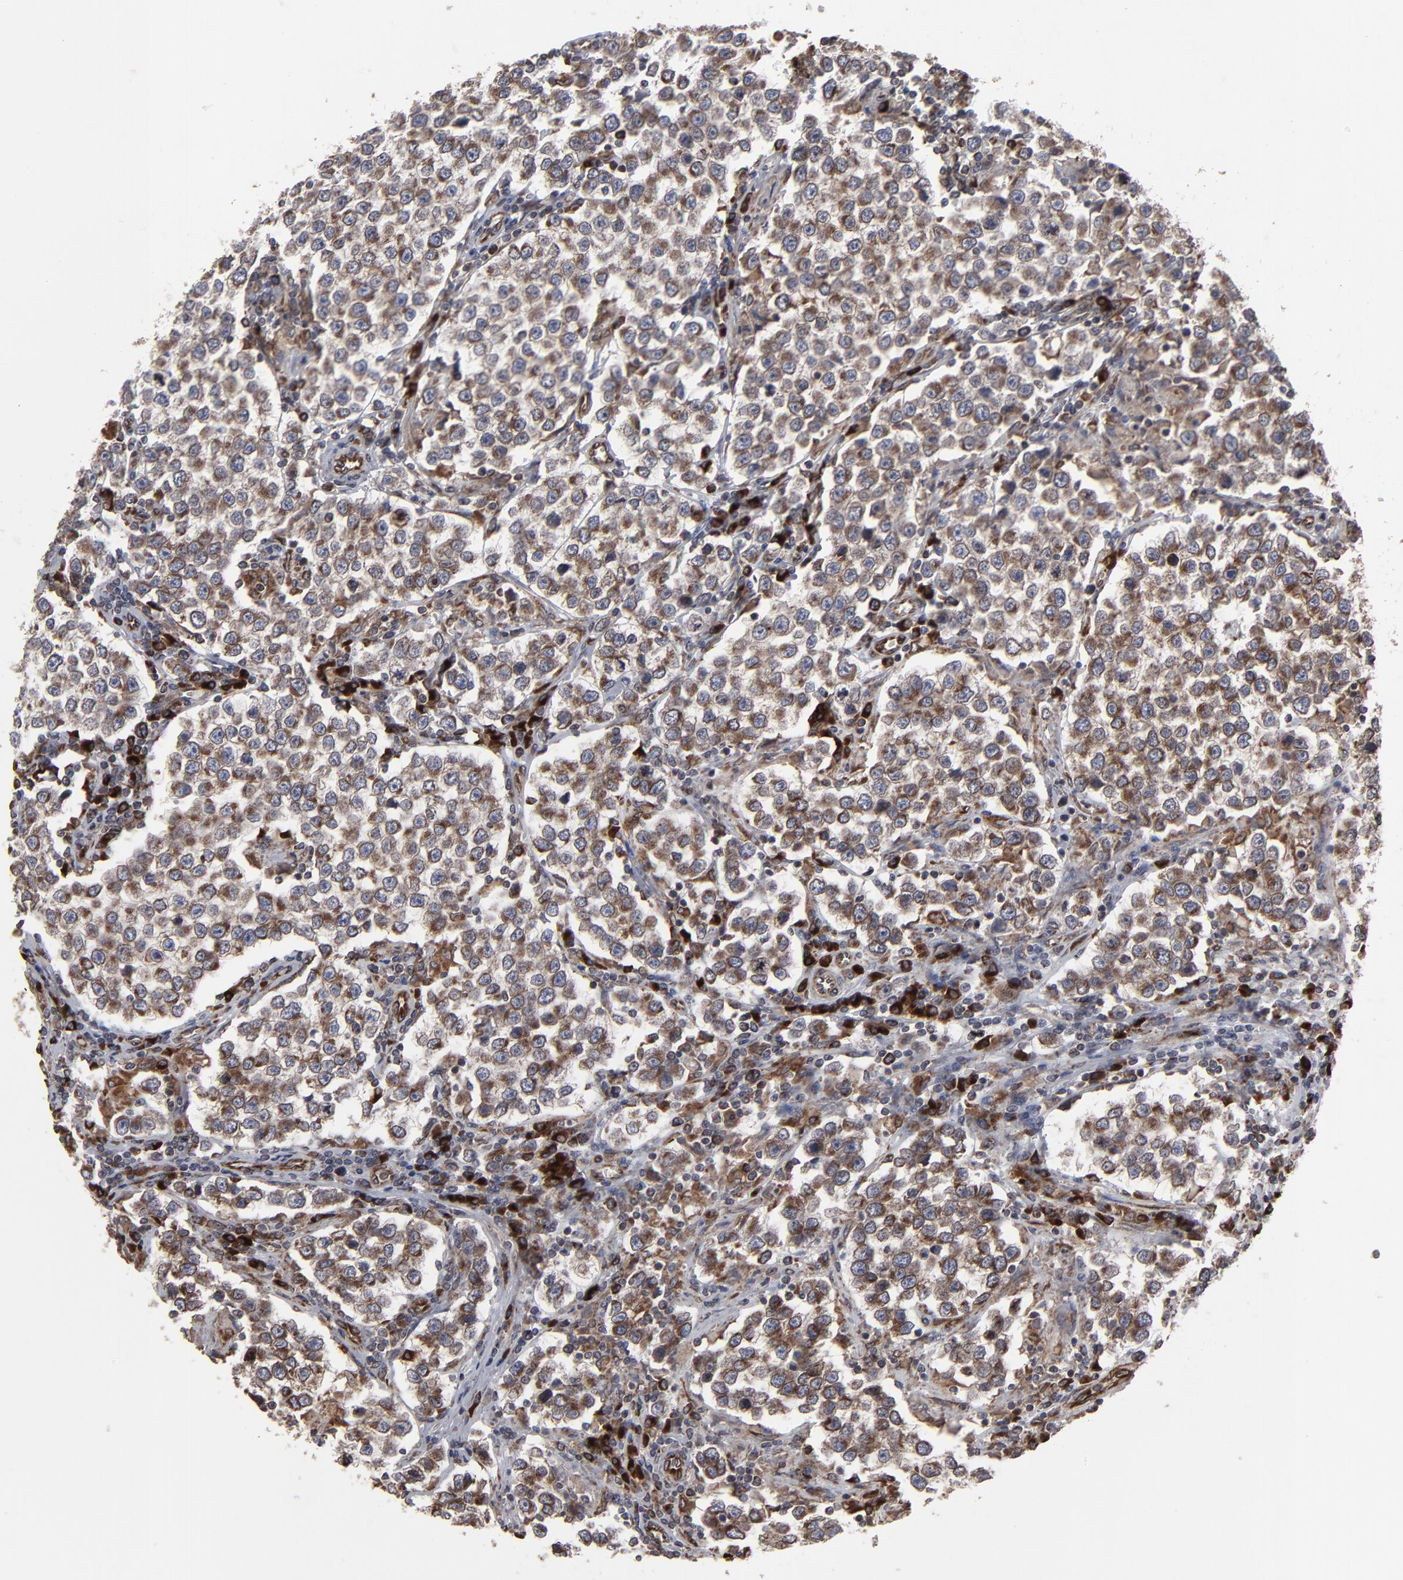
{"staining": {"intensity": "moderate", "quantity": ">75%", "location": "cytoplasmic/membranous"}, "tissue": "testis cancer", "cell_type": "Tumor cells", "image_type": "cancer", "snomed": [{"axis": "morphology", "description": "Seminoma, NOS"}, {"axis": "topography", "description": "Testis"}], "caption": "Immunohistochemical staining of testis cancer reveals medium levels of moderate cytoplasmic/membranous protein staining in about >75% of tumor cells. The staining is performed using DAB (3,3'-diaminobenzidine) brown chromogen to label protein expression. The nuclei are counter-stained blue using hematoxylin.", "gene": "CNIH1", "patient": {"sex": "male", "age": 36}}